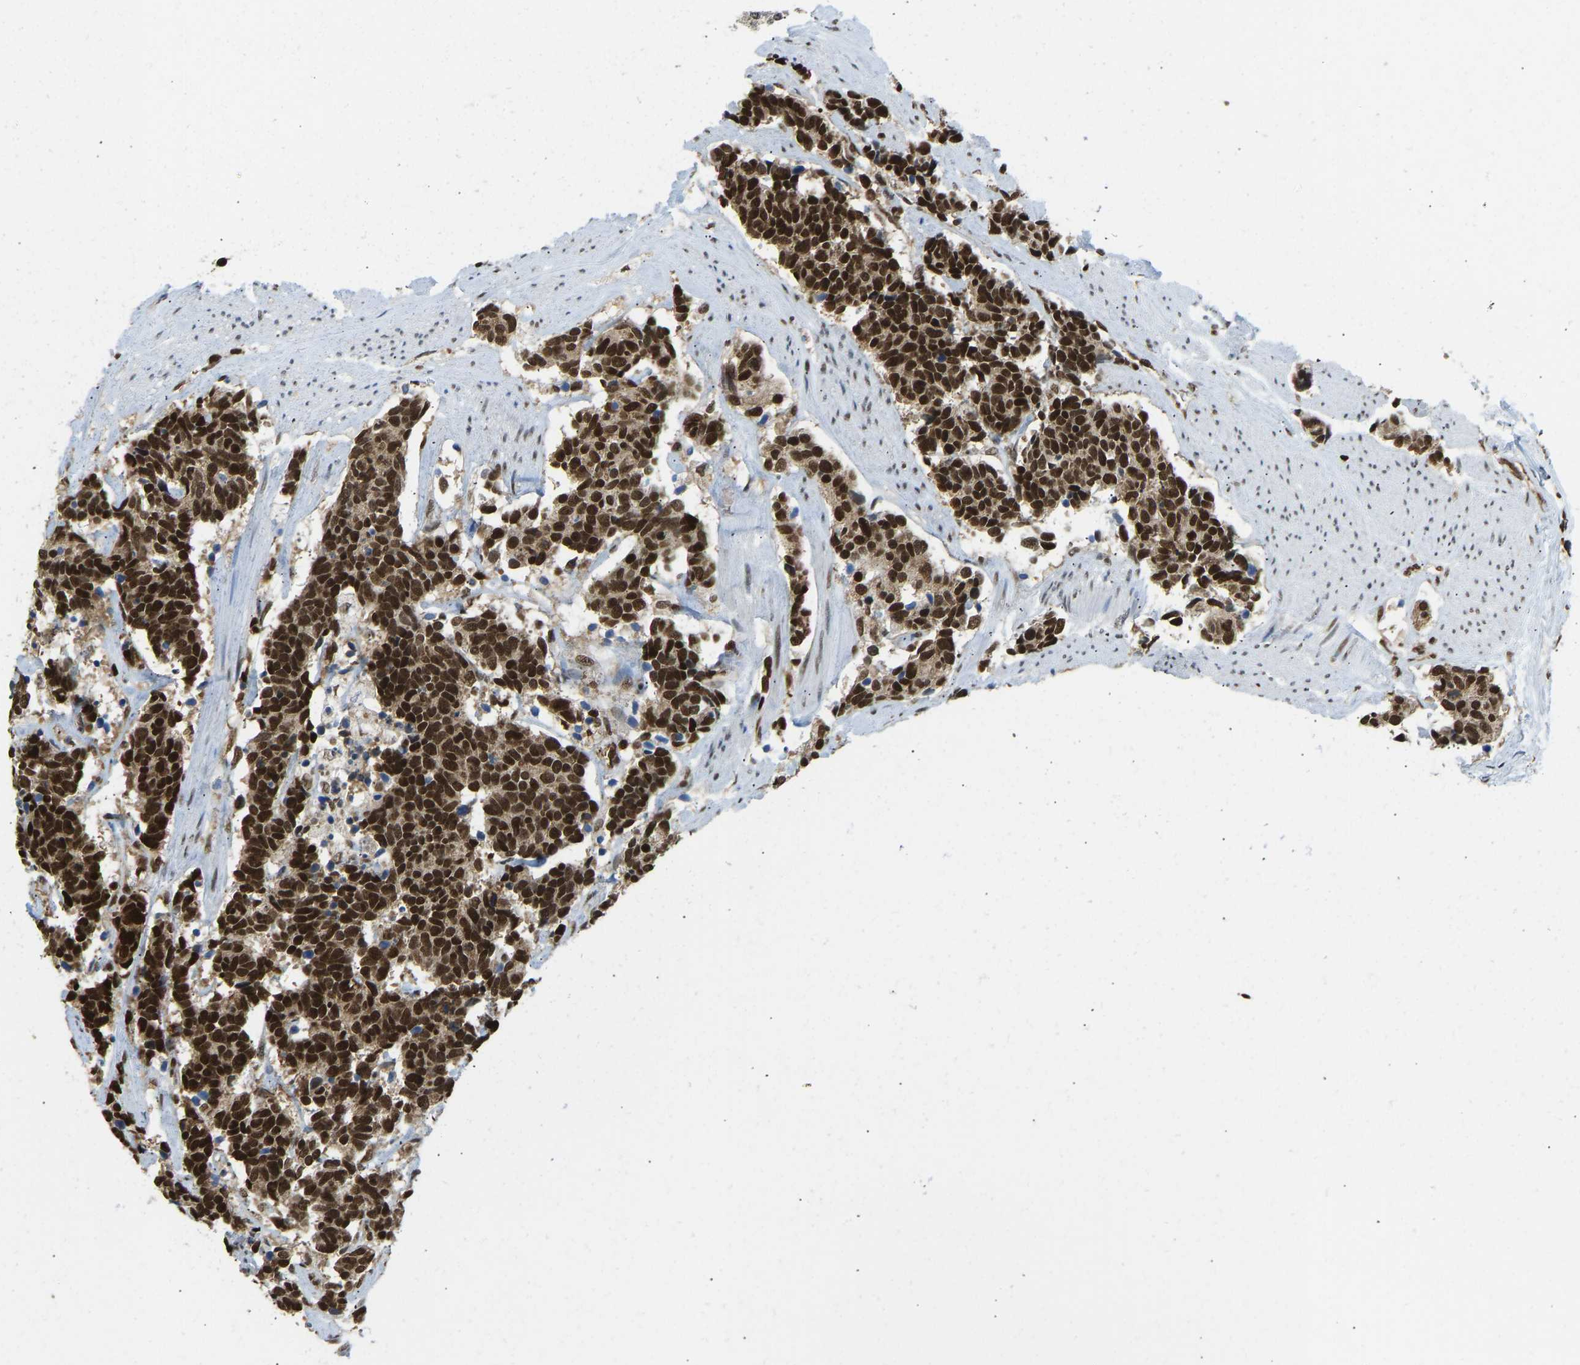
{"staining": {"intensity": "strong", "quantity": ">75%", "location": "nuclear"}, "tissue": "carcinoid", "cell_type": "Tumor cells", "image_type": "cancer", "snomed": [{"axis": "morphology", "description": "Carcinoma, NOS"}, {"axis": "morphology", "description": "Carcinoid, malignant, NOS"}, {"axis": "topography", "description": "Urinary bladder"}], "caption": "Carcinoma stained with a protein marker reveals strong staining in tumor cells.", "gene": "ZSCAN20", "patient": {"sex": "male", "age": 57}}